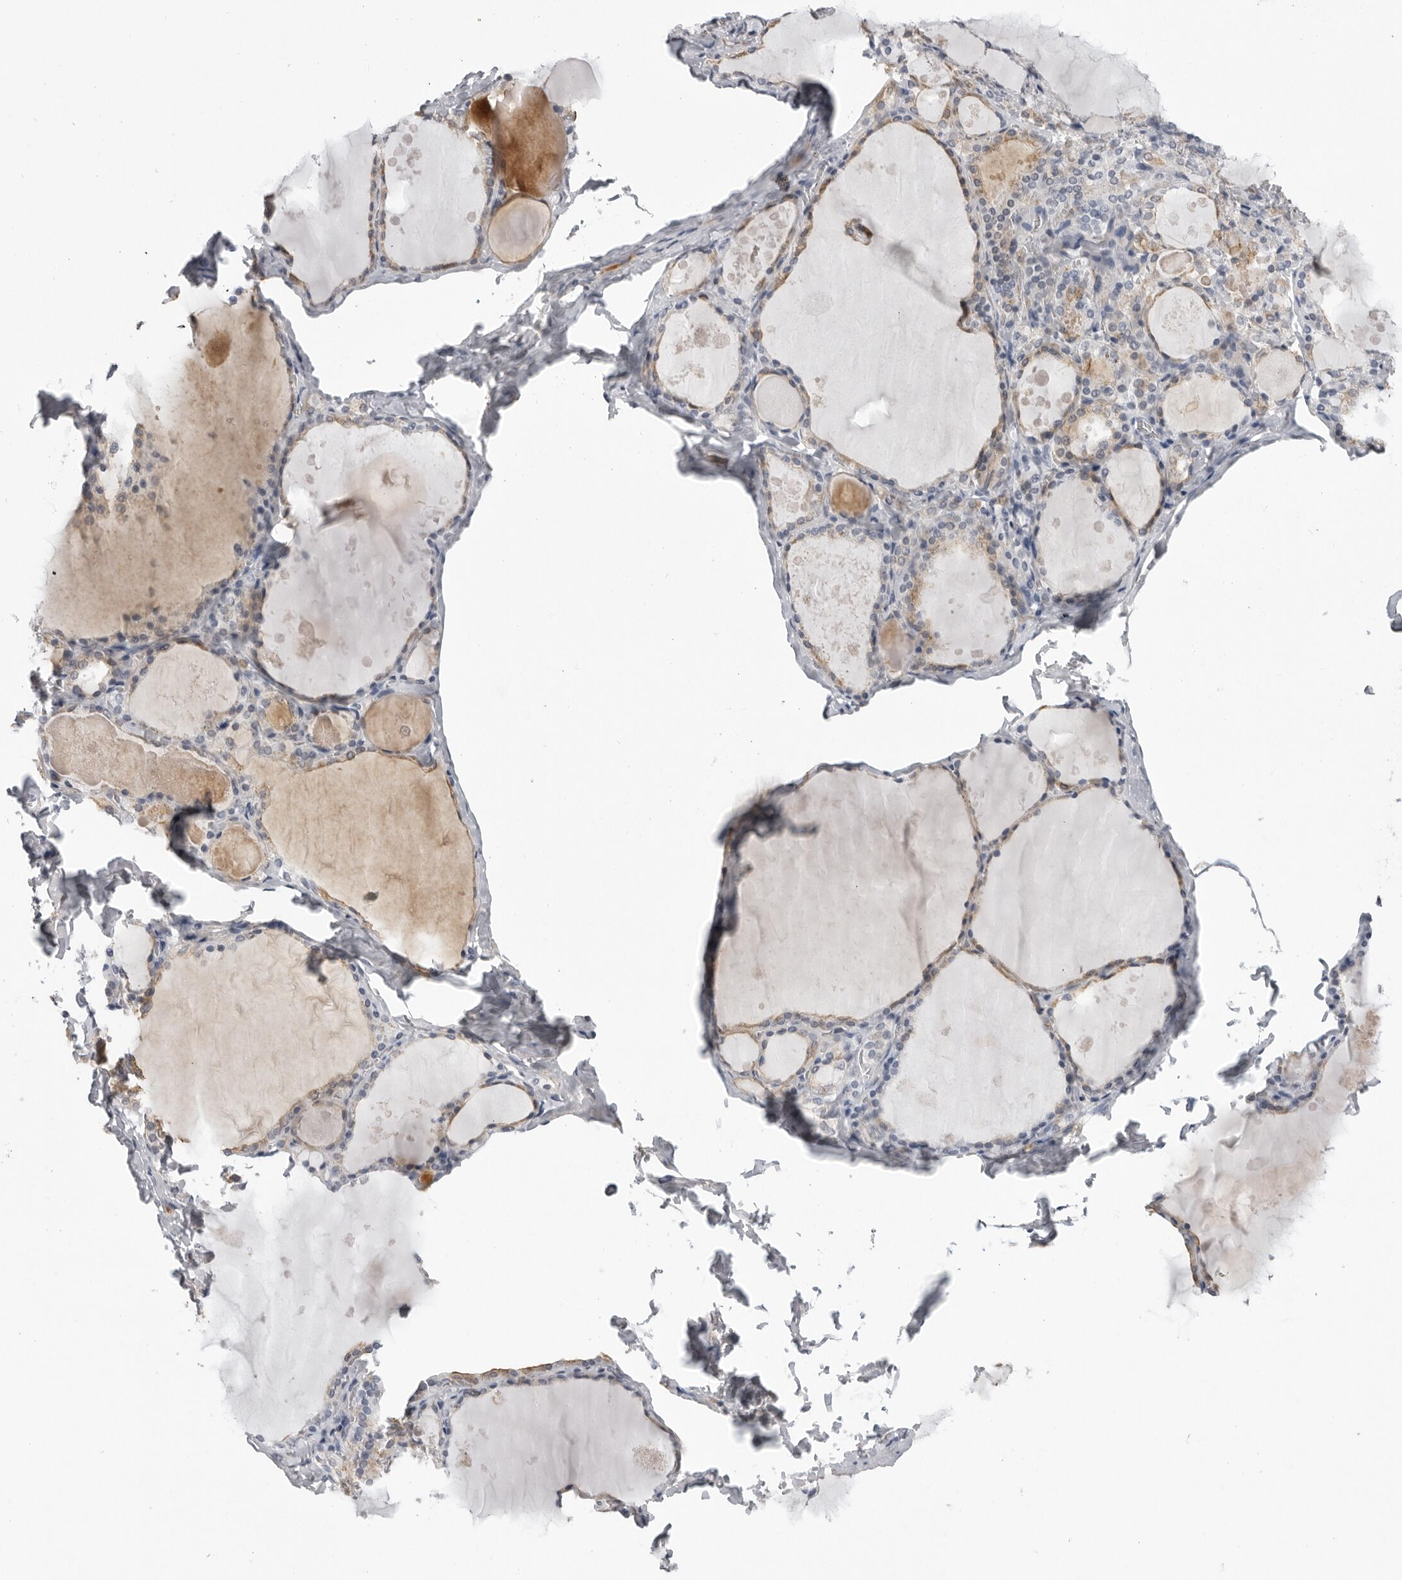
{"staining": {"intensity": "weak", "quantity": ">75%", "location": "cytoplasmic/membranous"}, "tissue": "thyroid gland", "cell_type": "Glandular cells", "image_type": "normal", "snomed": [{"axis": "morphology", "description": "Normal tissue, NOS"}, {"axis": "topography", "description": "Thyroid gland"}], "caption": "Immunohistochemistry histopathology image of unremarkable thyroid gland: thyroid gland stained using IHC displays low levels of weak protein expression localized specifically in the cytoplasmic/membranous of glandular cells, appearing as a cytoplasmic/membranous brown color.", "gene": "SERPINF2", "patient": {"sex": "male", "age": 56}}